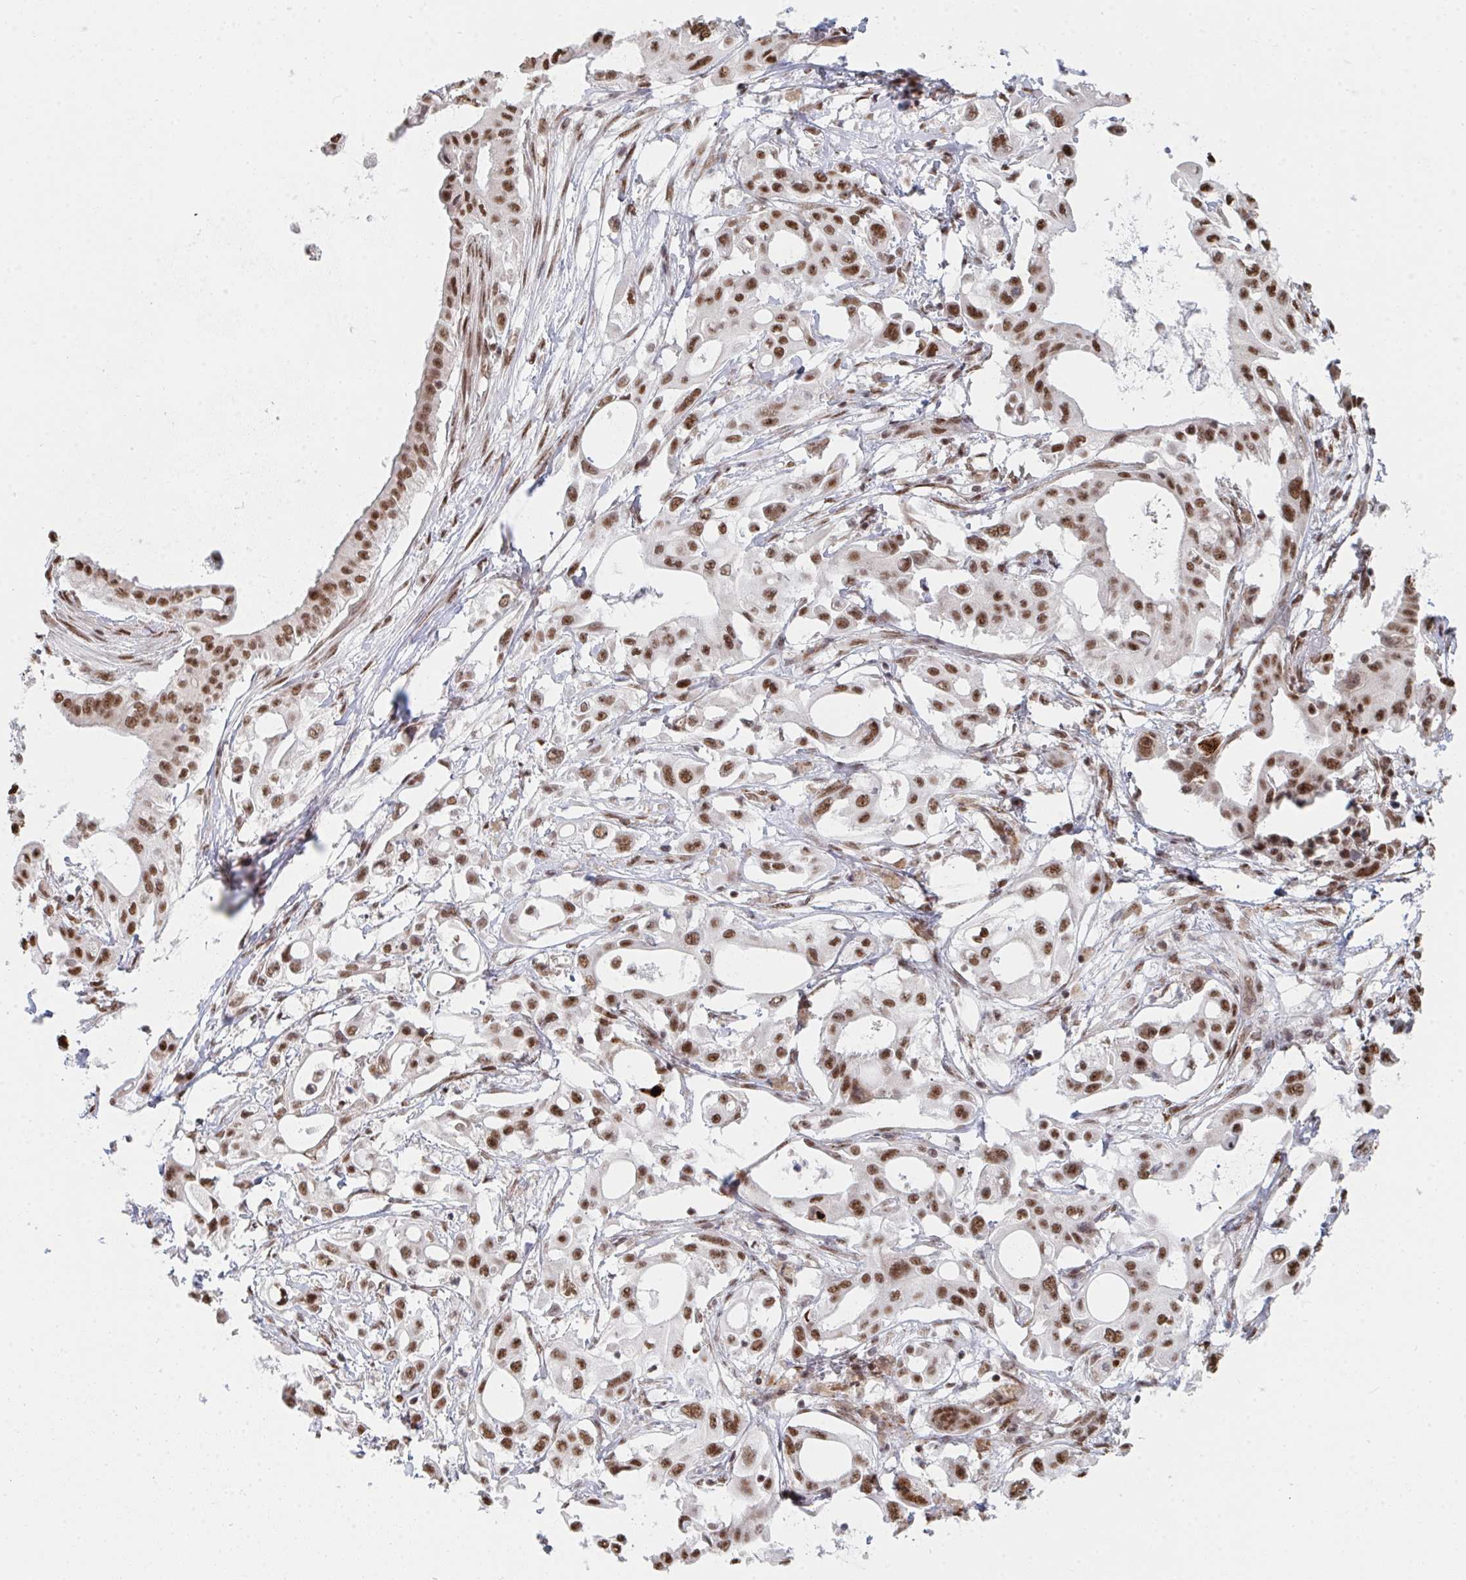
{"staining": {"intensity": "moderate", "quantity": ">75%", "location": "nuclear"}, "tissue": "pancreatic cancer", "cell_type": "Tumor cells", "image_type": "cancer", "snomed": [{"axis": "morphology", "description": "Adenocarcinoma, NOS"}, {"axis": "topography", "description": "Pancreas"}], "caption": "About >75% of tumor cells in human pancreatic adenocarcinoma exhibit moderate nuclear protein positivity as visualized by brown immunohistochemical staining.", "gene": "MBNL1", "patient": {"sex": "female", "age": 68}}